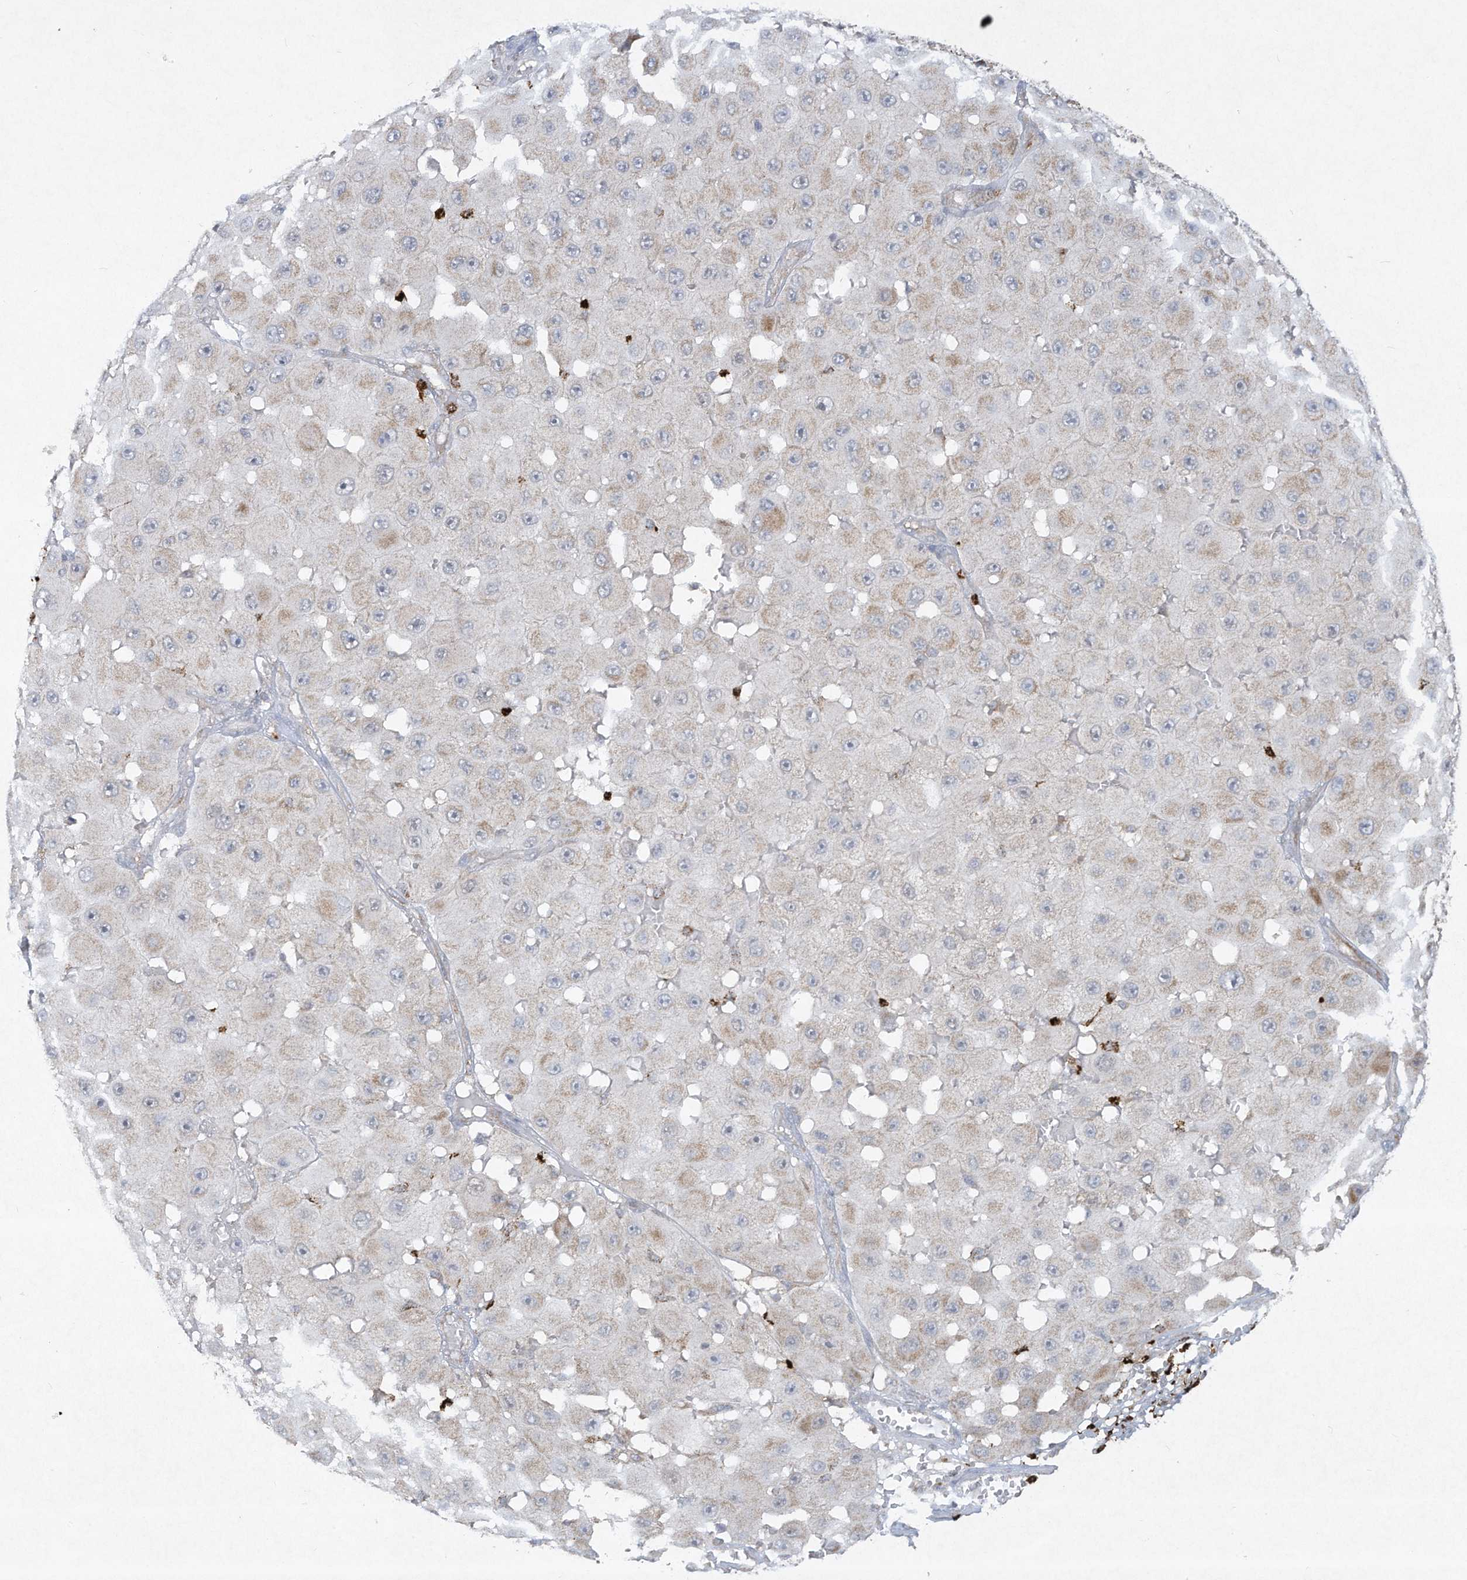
{"staining": {"intensity": "weak", "quantity": "<25%", "location": "cytoplasmic/membranous"}, "tissue": "melanoma", "cell_type": "Tumor cells", "image_type": "cancer", "snomed": [{"axis": "morphology", "description": "Malignant melanoma, NOS"}, {"axis": "topography", "description": "Skin"}], "caption": "Tumor cells are negative for protein expression in human malignant melanoma.", "gene": "CHRNA4", "patient": {"sex": "female", "age": 81}}